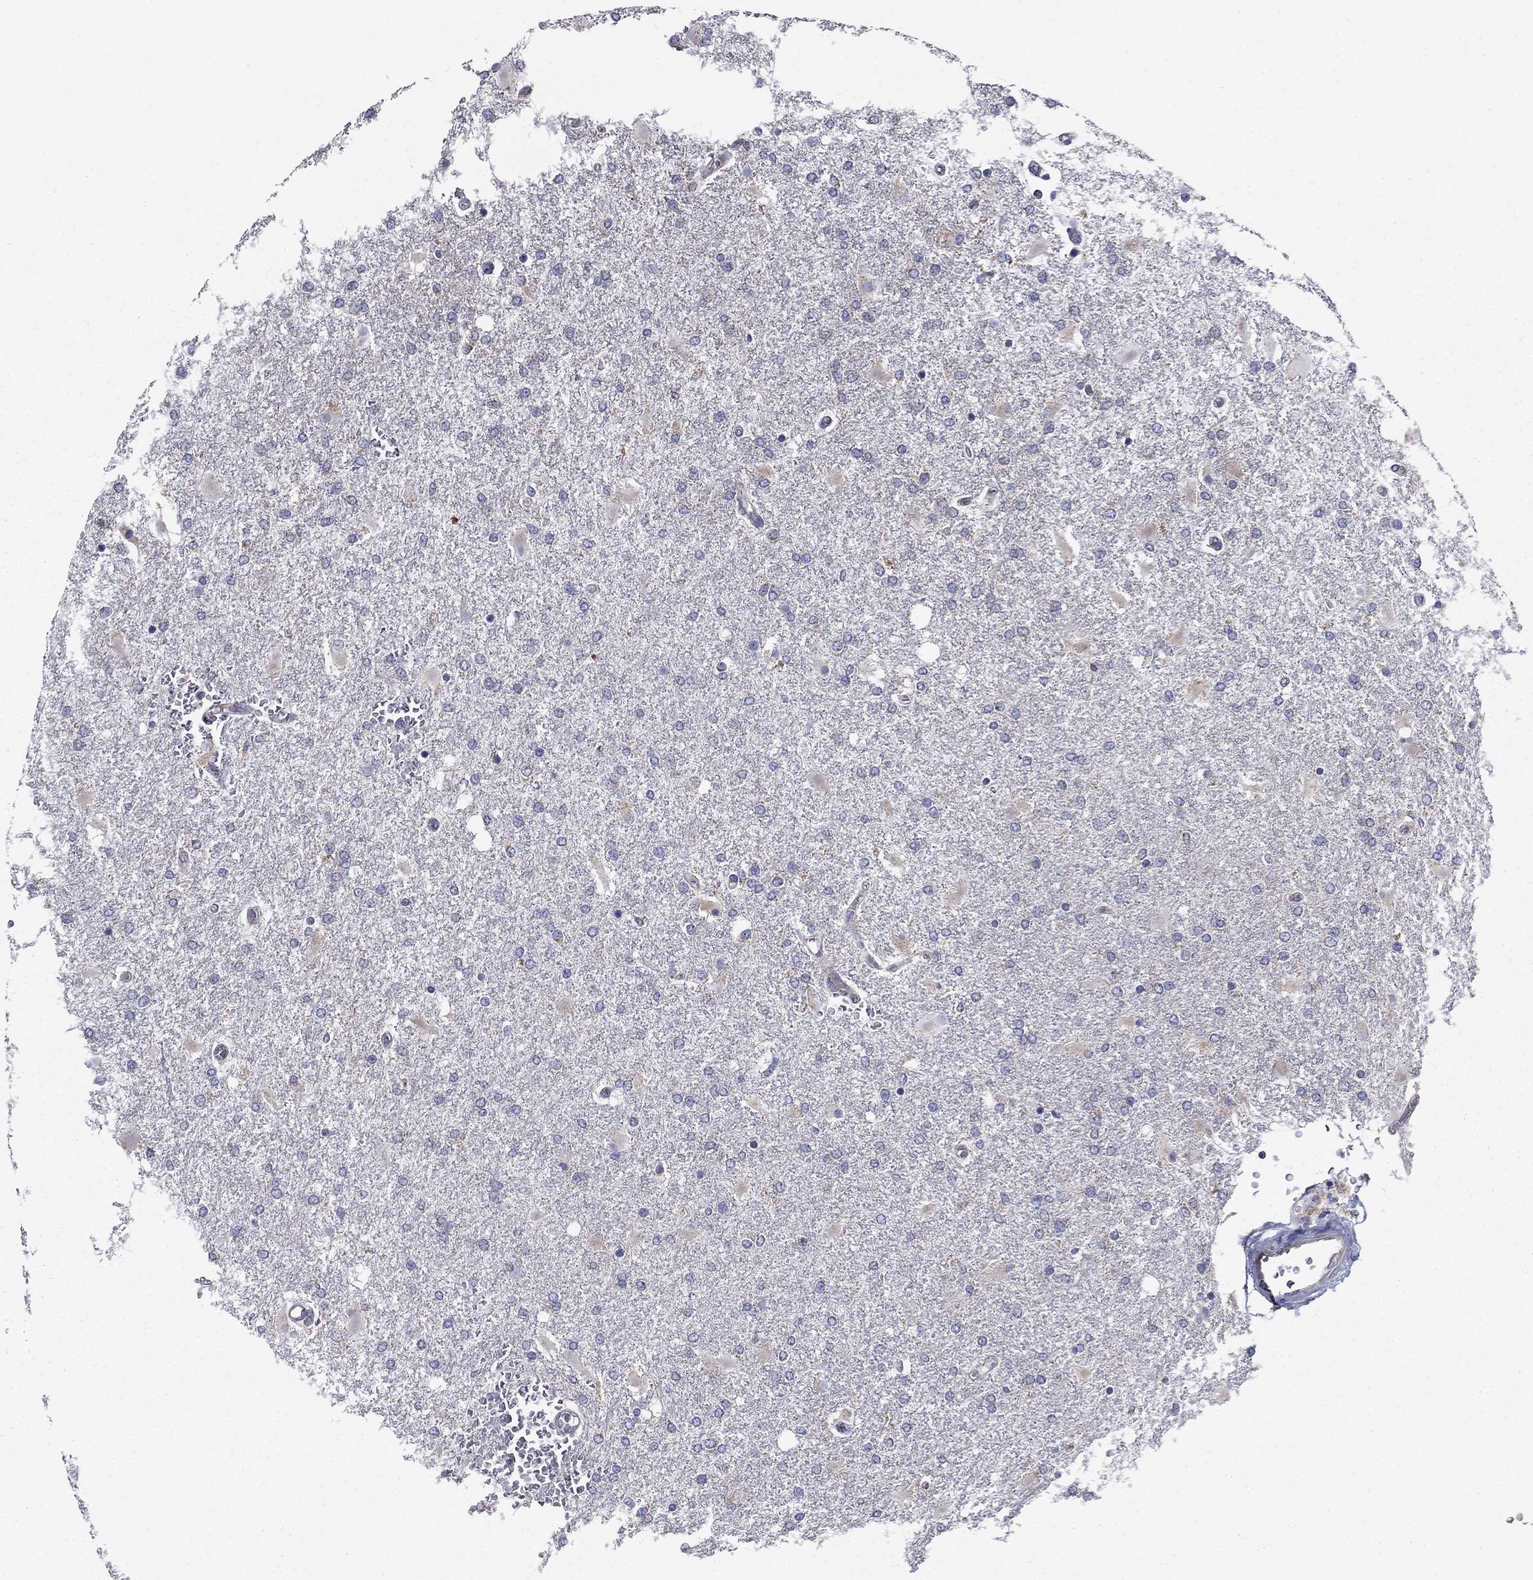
{"staining": {"intensity": "negative", "quantity": "none", "location": "none"}, "tissue": "glioma", "cell_type": "Tumor cells", "image_type": "cancer", "snomed": [{"axis": "morphology", "description": "Glioma, malignant, High grade"}, {"axis": "topography", "description": "Cerebral cortex"}], "caption": "This is a micrograph of immunohistochemistry staining of glioma, which shows no expression in tumor cells.", "gene": "NME5", "patient": {"sex": "male", "age": 79}}